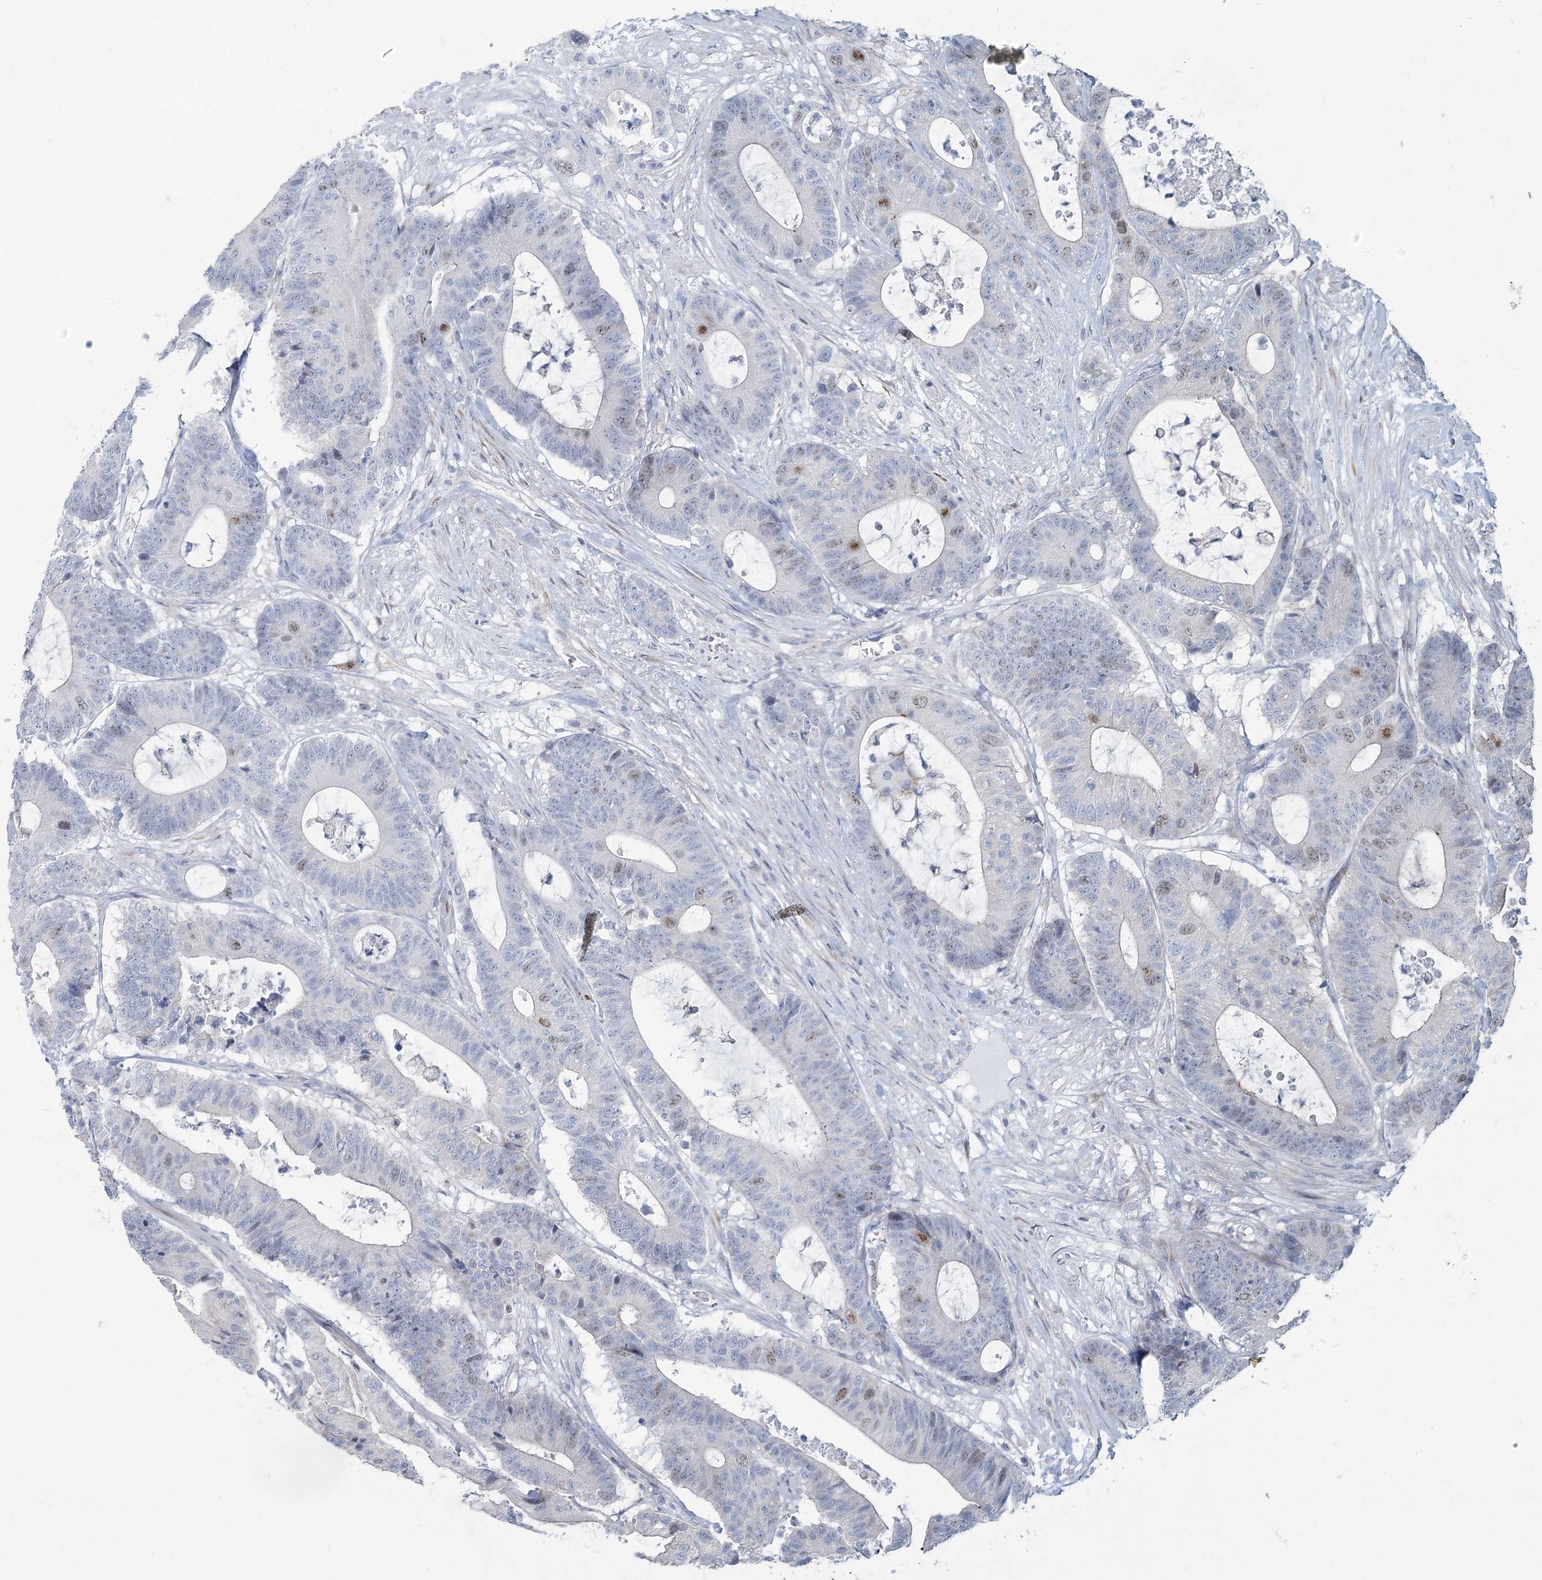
{"staining": {"intensity": "moderate", "quantity": "<25%", "location": "nuclear"}, "tissue": "colorectal cancer", "cell_type": "Tumor cells", "image_type": "cancer", "snomed": [{"axis": "morphology", "description": "Adenocarcinoma, NOS"}, {"axis": "topography", "description": "Colon"}], "caption": "Adenocarcinoma (colorectal) stained for a protein (brown) reveals moderate nuclear positive positivity in approximately <25% of tumor cells.", "gene": "ABITRAM", "patient": {"sex": "female", "age": 84}}